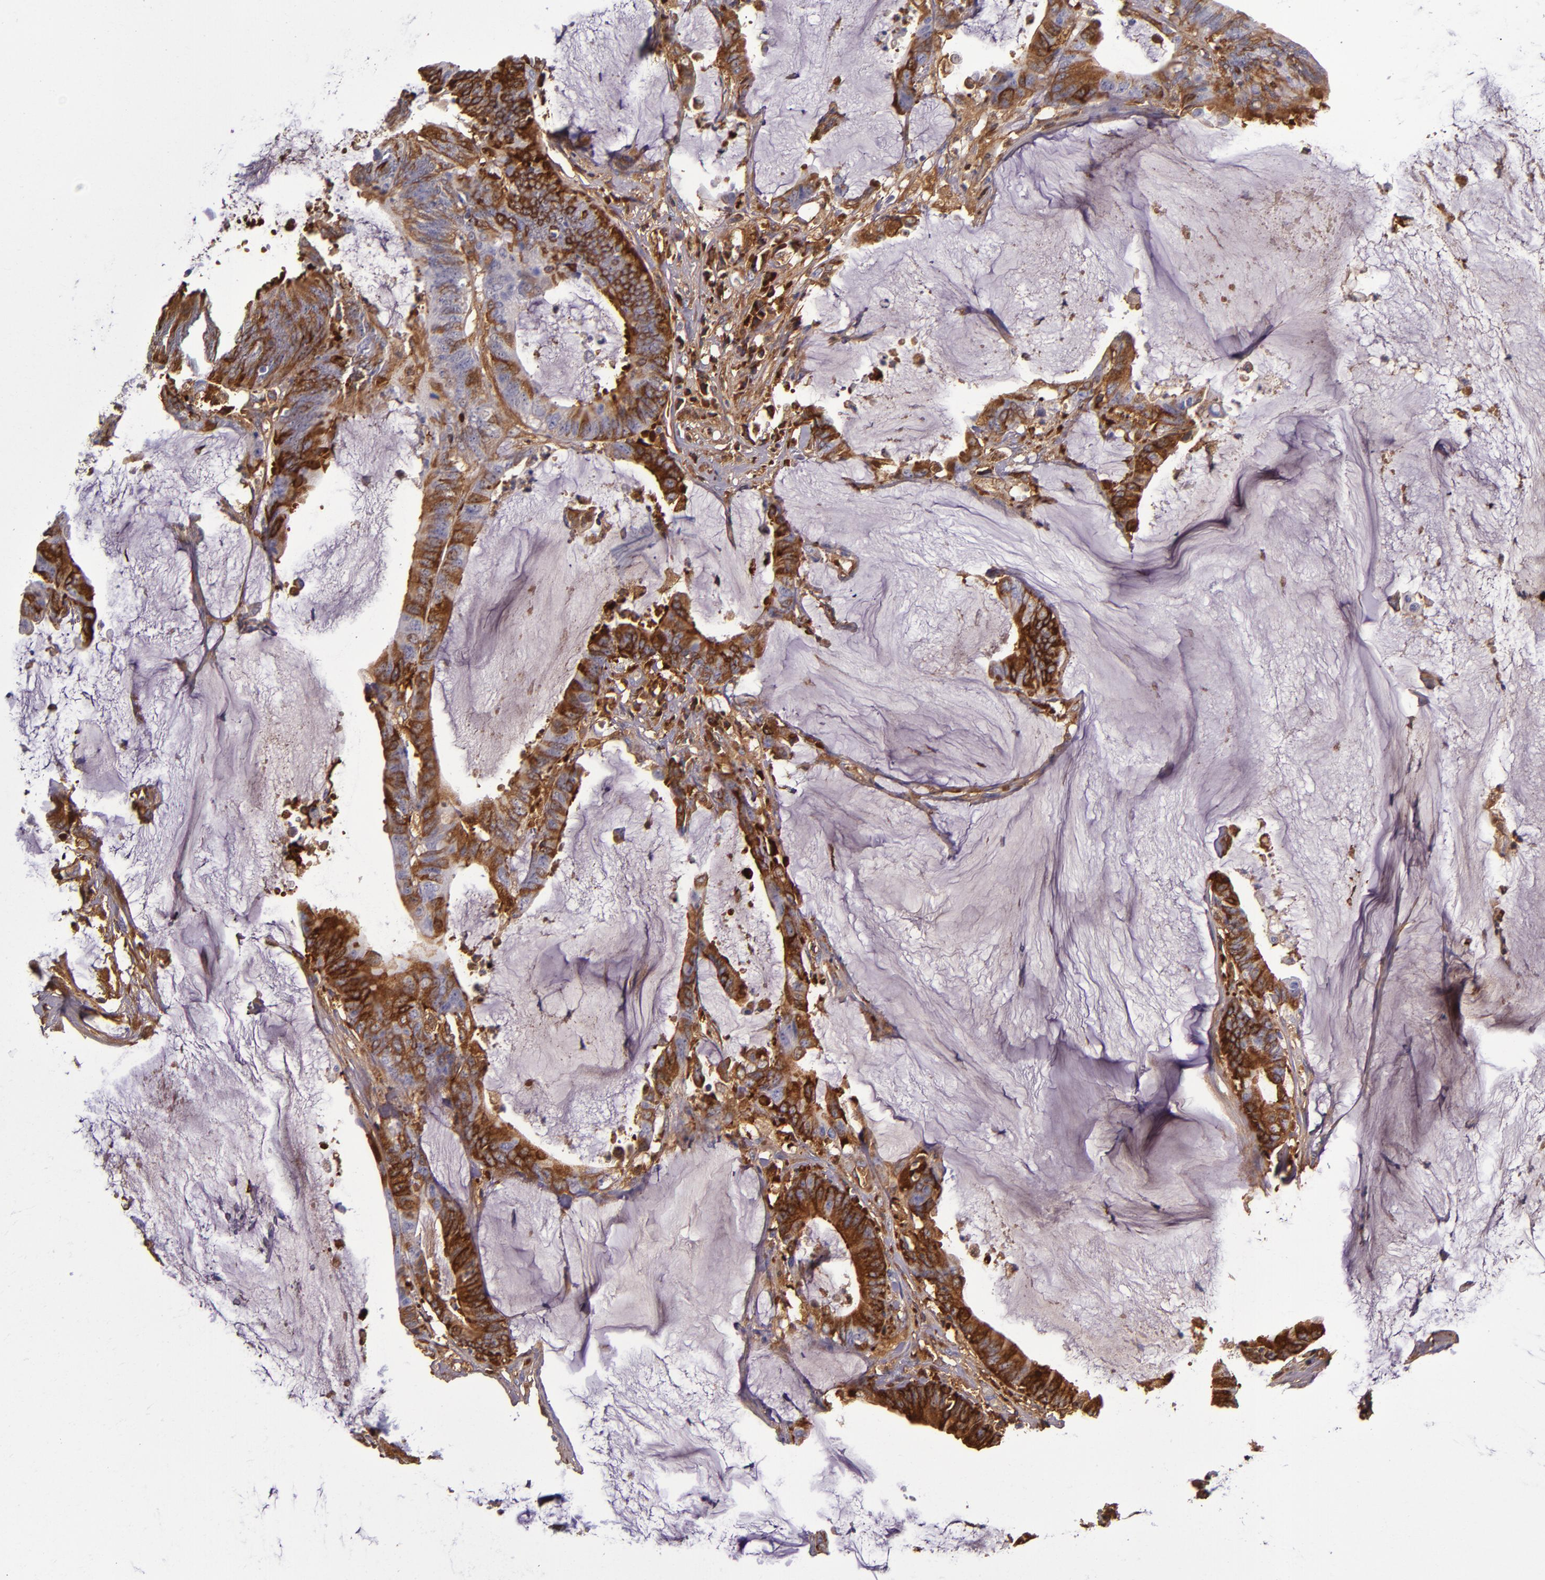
{"staining": {"intensity": "strong", "quantity": ">75%", "location": "cytoplasmic/membranous"}, "tissue": "colorectal cancer", "cell_type": "Tumor cells", "image_type": "cancer", "snomed": [{"axis": "morphology", "description": "Adenocarcinoma, NOS"}, {"axis": "topography", "description": "Rectum"}], "caption": "Immunohistochemistry of adenocarcinoma (colorectal) reveals high levels of strong cytoplasmic/membranous staining in approximately >75% of tumor cells.", "gene": "CLEC3B", "patient": {"sex": "female", "age": 66}}